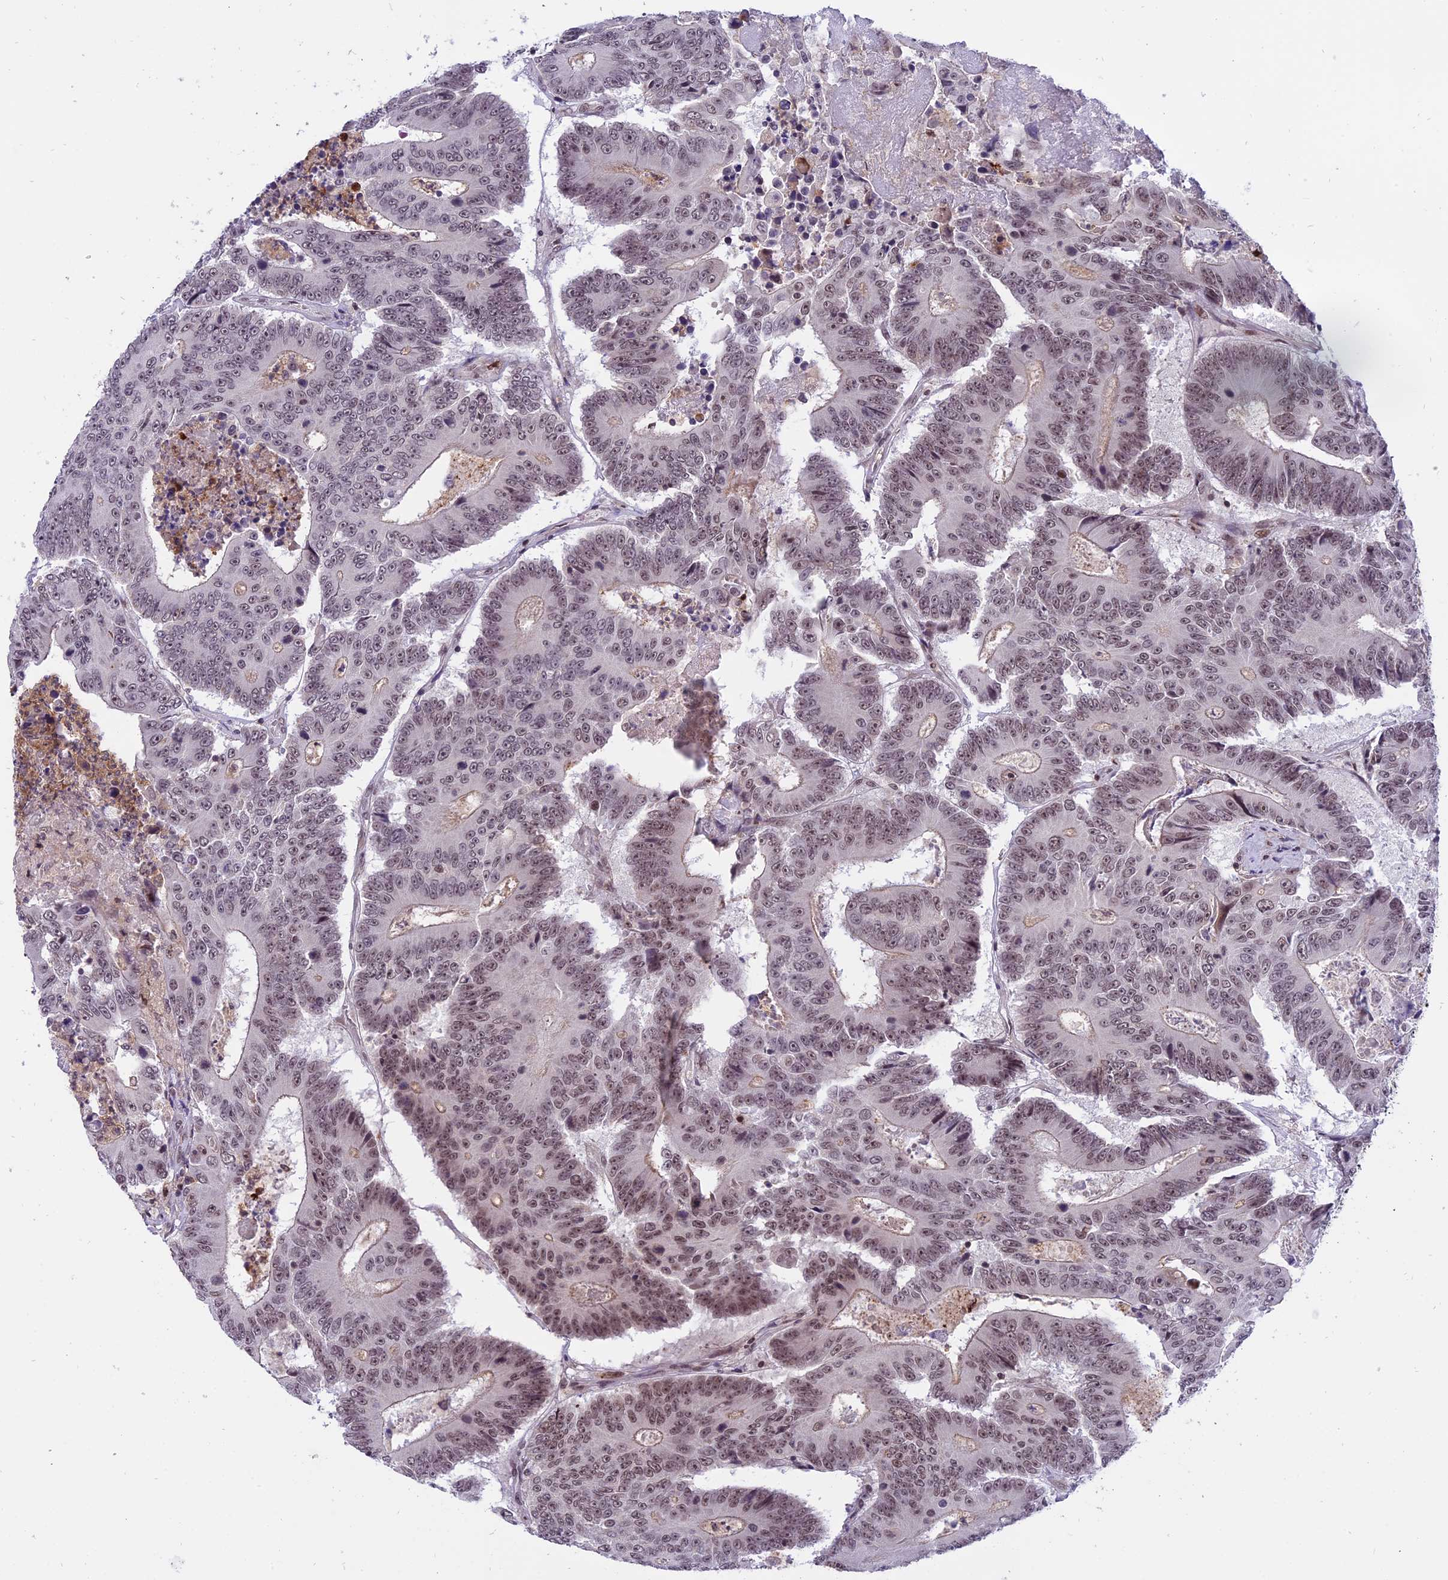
{"staining": {"intensity": "moderate", "quantity": "<25%", "location": "nuclear"}, "tissue": "colorectal cancer", "cell_type": "Tumor cells", "image_type": "cancer", "snomed": [{"axis": "morphology", "description": "Adenocarcinoma, NOS"}, {"axis": "topography", "description": "Colon"}], "caption": "Immunohistochemistry (DAB (3,3'-diaminobenzidine)) staining of human colorectal cancer exhibits moderate nuclear protein positivity in approximately <25% of tumor cells.", "gene": "TADA3", "patient": {"sex": "male", "age": 83}}